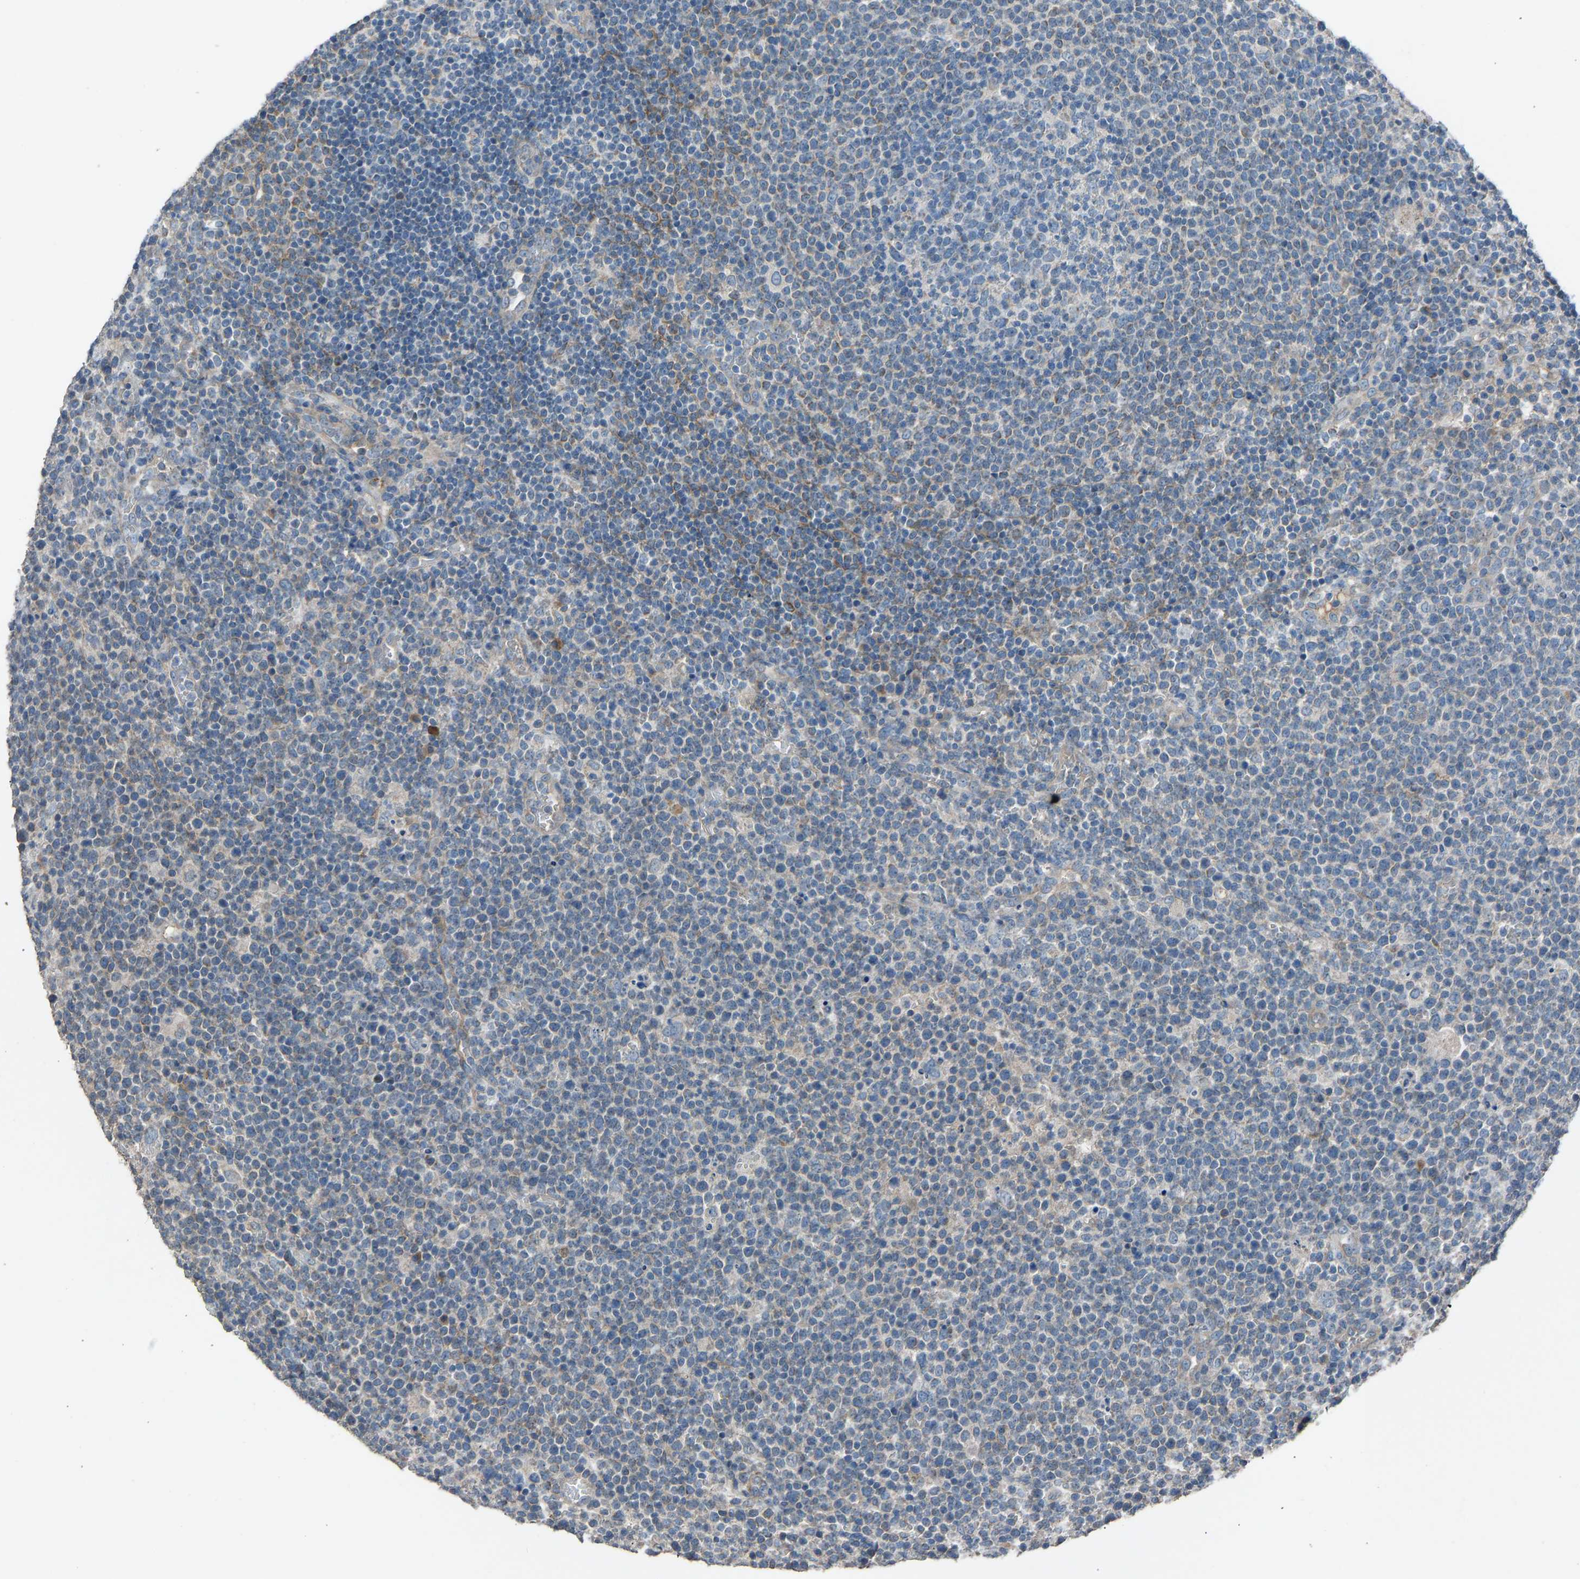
{"staining": {"intensity": "weak", "quantity": "<25%", "location": "cytoplasmic/membranous"}, "tissue": "lymphoma", "cell_type": "Tumor cells", "image_type": "cancer", "snomed": [{"axis": "morphology", "description": "Malignant lymphoma, non-Hodgkin's type, High grade"}, {"axis": "topography", "description": "Lymph node"}], "caption": "A histopathology image of malignant lymphoma, non-Hodgkin's type (high-grade) stained for a protein displays no brown staining in tumor cells. (Stains: DAB (3,3'-diaminobenzidine) immunohistochemistry (IHC) with hematoxylin counter stain, Microscopy: brightfield microscopy at high magnification).", "gene": "TGFBR3", "patient": {"sex": "male", "age": 61}}